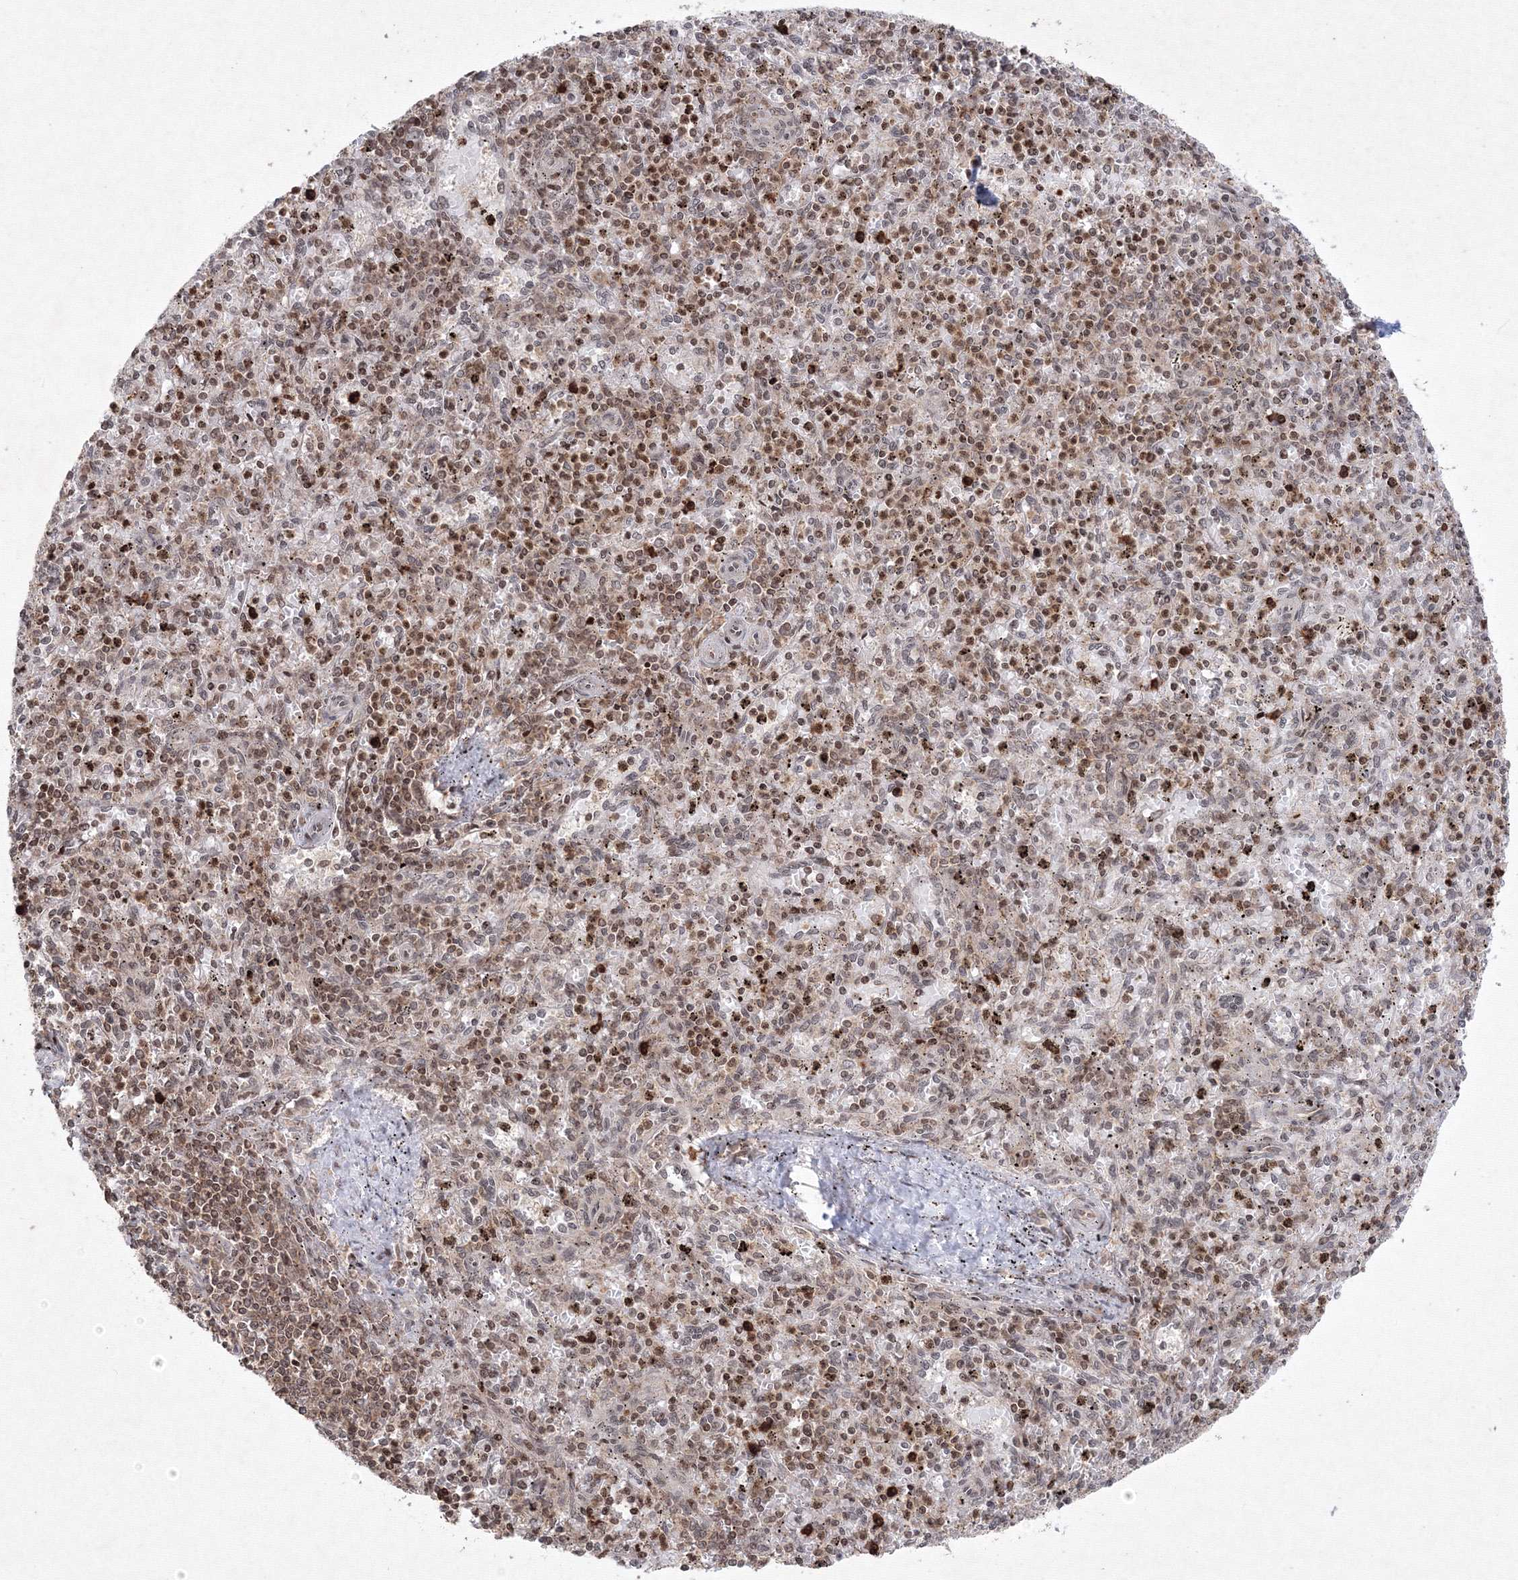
{"staining": {"intensity": "moderate", "quantity": ">75%", "location": "cytoplasmic/membranous,nuclear"}, "tissue": "spleen", "cell_type": "Cells in red pulp", "image_type": "normal", "snomed": [{"axis": "morphology", "description": "Normal tissue, NOS"}, {"axis": "topography", "description": "Spleen"}], "caption": "A brown stain shows moderate cytoplasmic/membranous,nuclear positivity of a protein in cells in red pulp of benign spleen. (brown staining indicates protein expression, while blue staining denotes nuclei).", "gene": "MKRN2", "patient": {"sex": "male", "age": 72}}